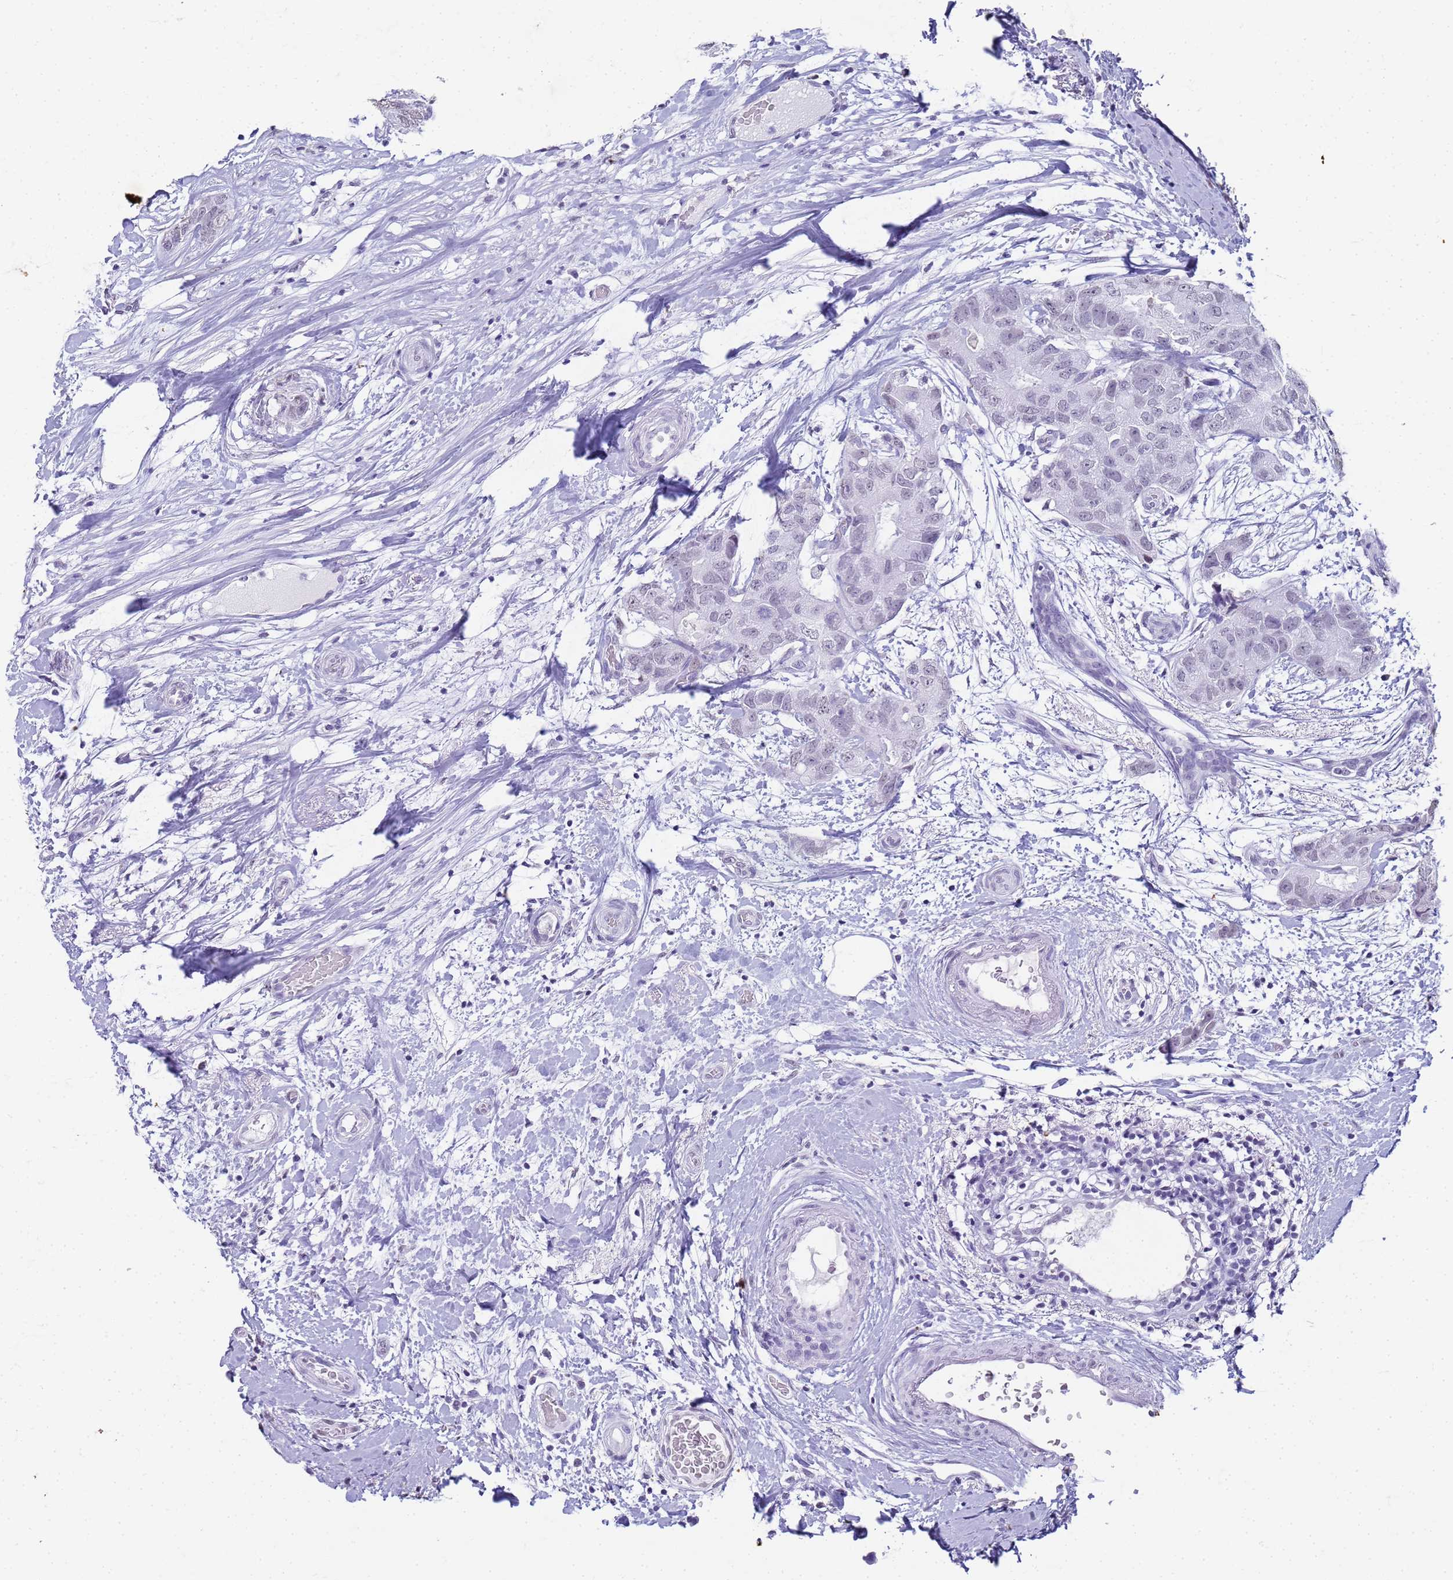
{"staining": {"intensity": "negative", "quantity": "none", "location": "none"}, "tissue": "breast cancer", "cell_type": "Tumor cells", "image_type": "cancer", "snomed": [{"axis": "morphology", "description": "Duct carcinoma"}, {"axis": "topography", "description": "Breast"}], "caption": "Immunohistochemistry photomicrograph of neoplastic tissue: human invasive ductal carcinoma (breast) stained with DAB demonstrates no significant protein positivity in tumor cells.", "gene": "SLC7A9", "patient": {"sex": "female", "age": 62}}